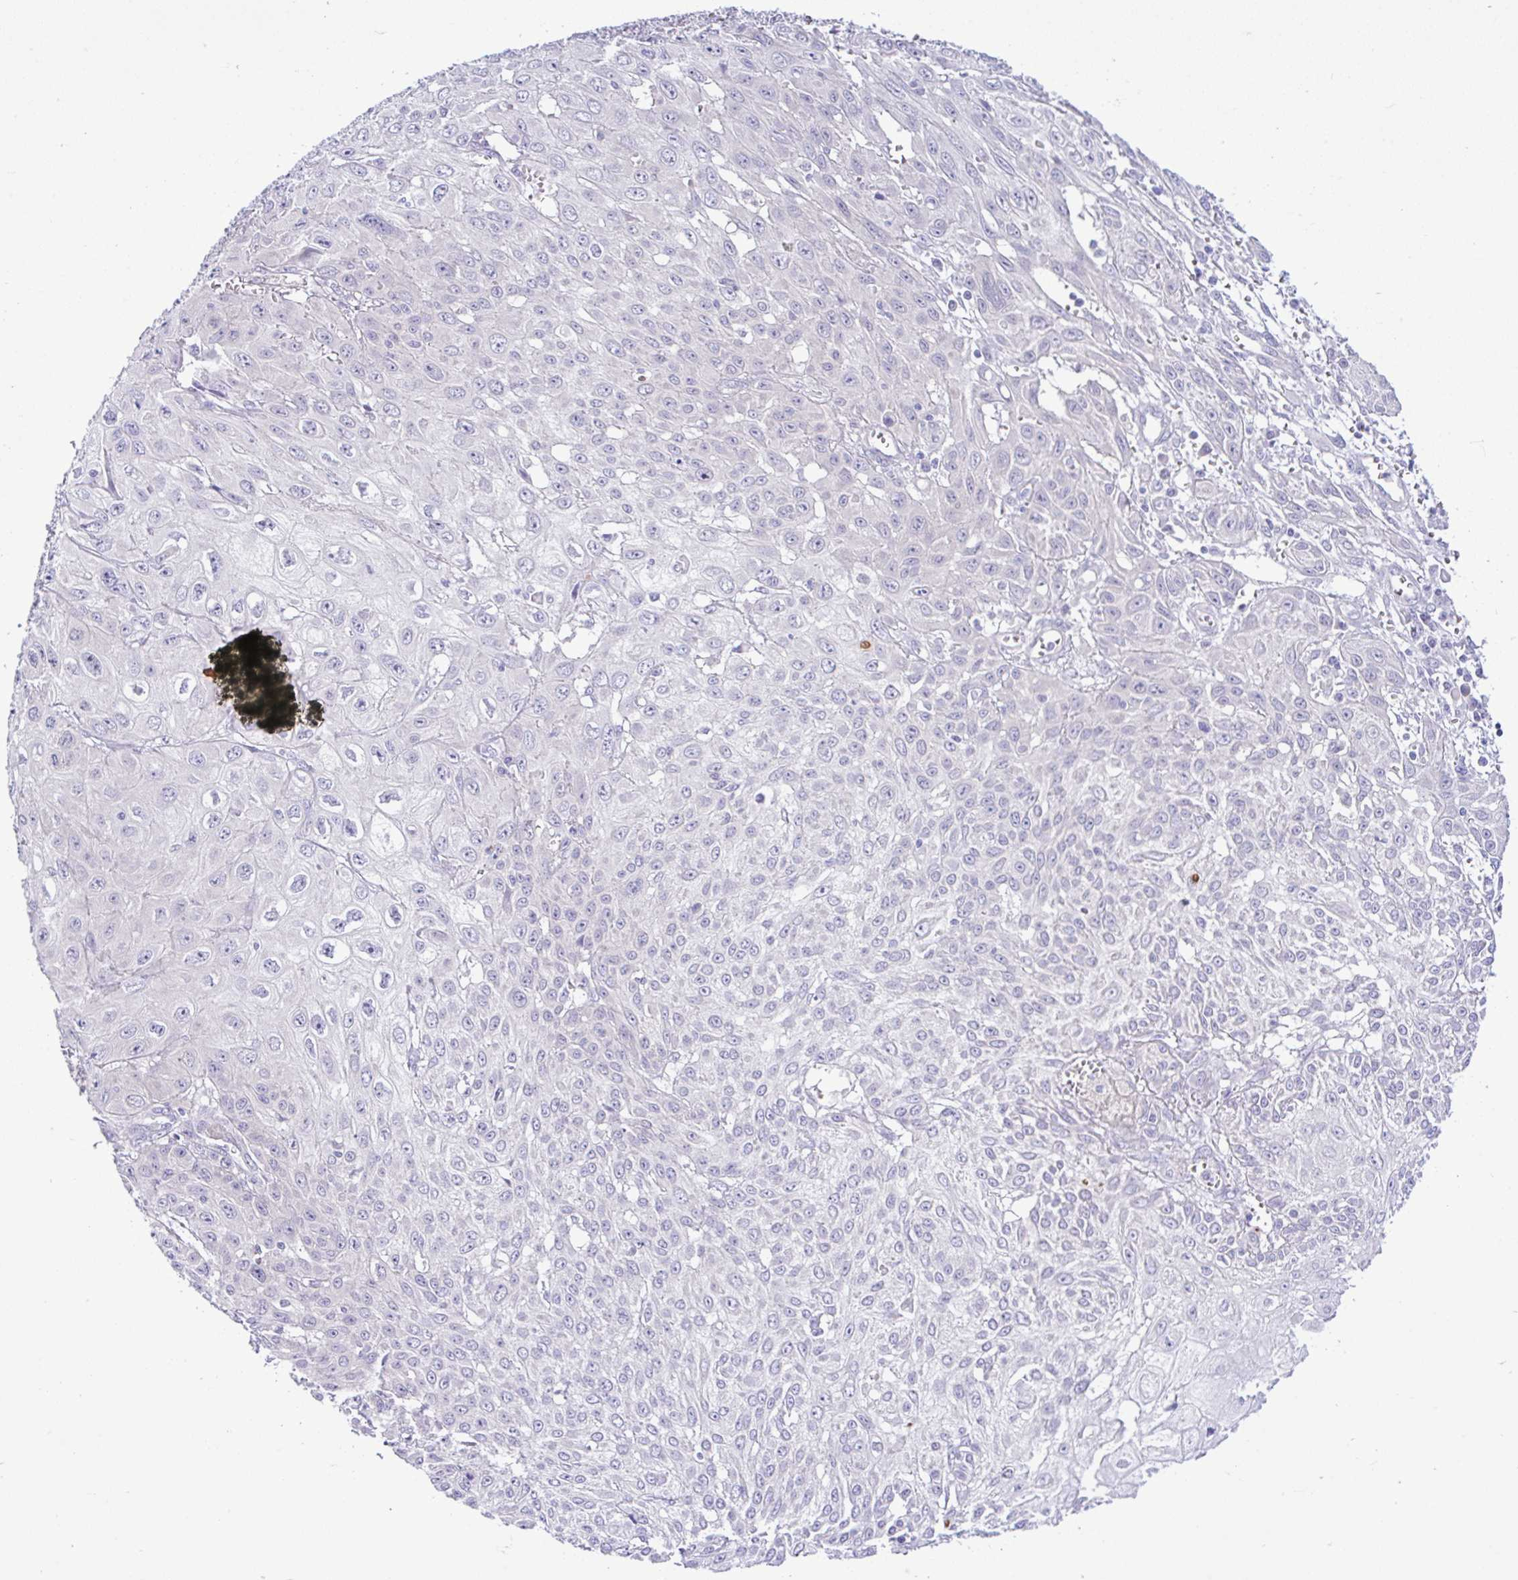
{"staining": {"intensity": "negative", "quantity": "none", "location": "none"}, "tissue": "skin cancer", "cell_type": "Tumor cells", "image_type": "cancer", "snomed": [{"axis": "morphology", "description": "Squamous cell carcinoma, NOS"}, {"axis": "topography", "description": "Skin"}, {"axis": "topography", "description": "Vulva"}], "caption": "A high-resolution histopathology image shows IHC staining of skin cancer (squamous cell carcinoma), which reveals no significant staining in tumor cells.", "gene": "ANO4", "patient": {"sex": "female", "age": 71}}